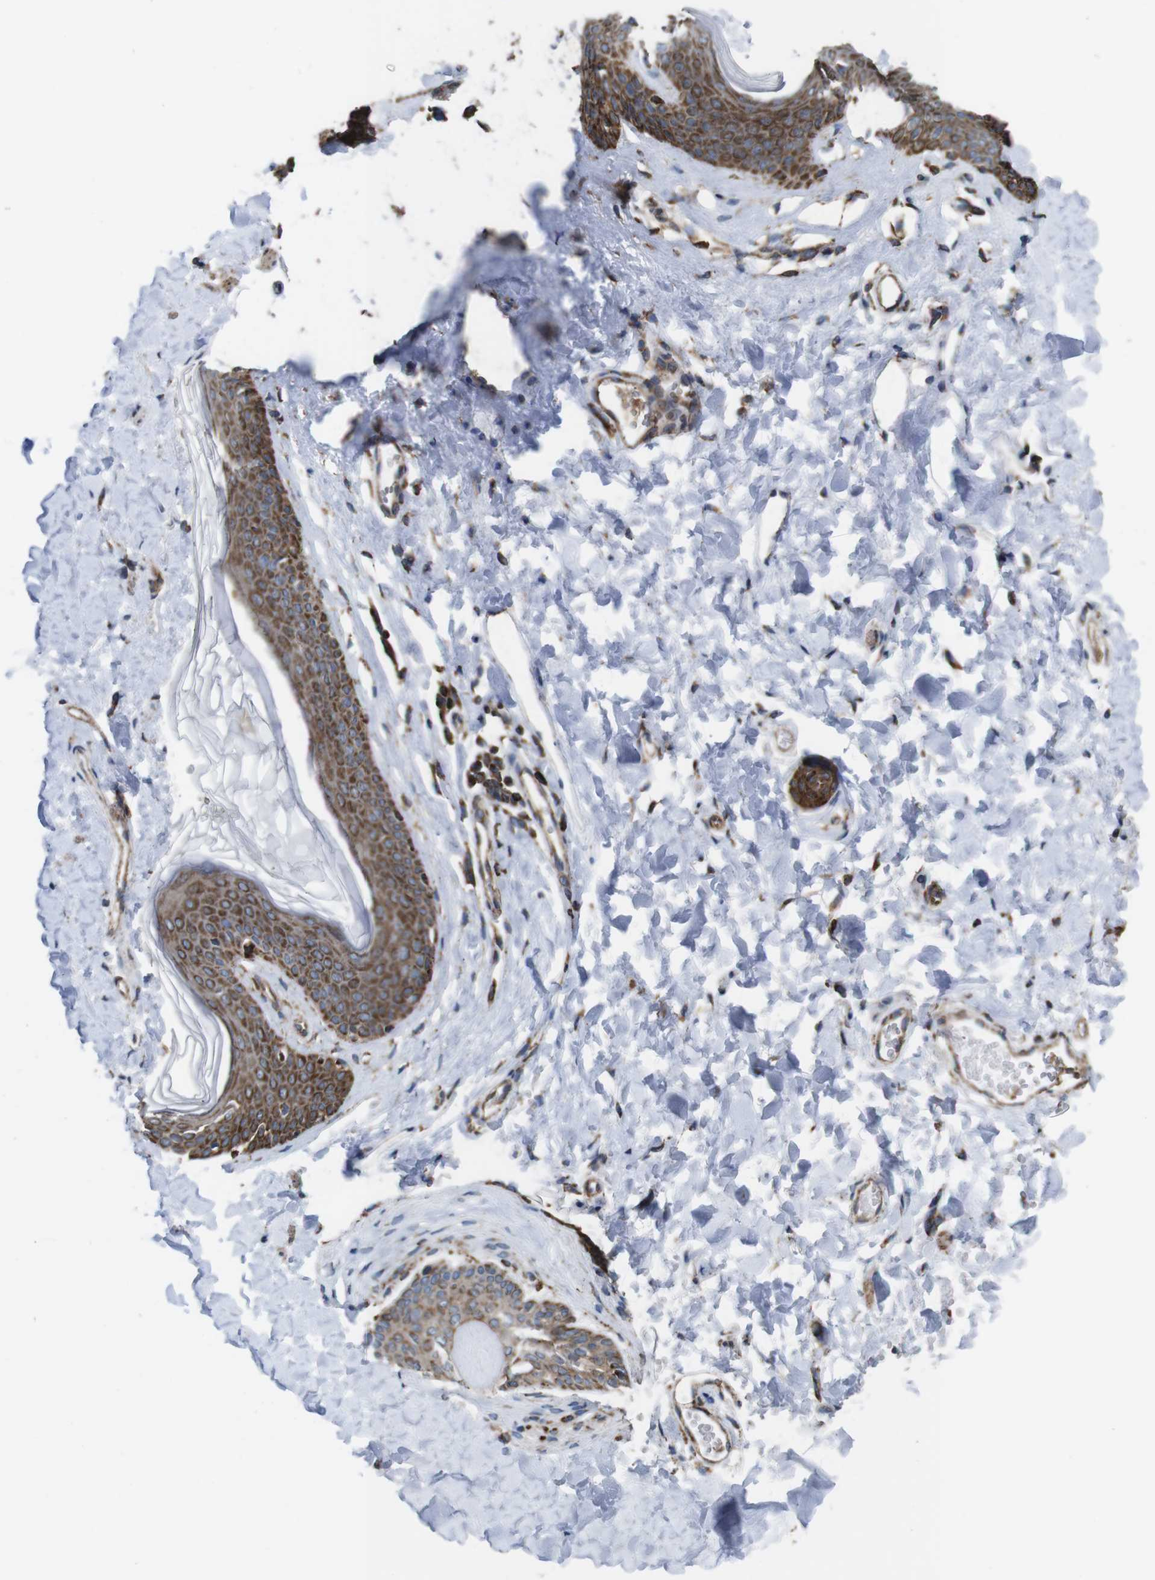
{"staining": {"intensity": "strong", "quantity": ">75%", "location": "cytoplasmic/membranous"}, "tissue": "skin", "cell_type": "Epidermal cells", "image_type": "normal", "snomed": [{"axis": "morphology", "description": "Normal tissue, NOS"}, {"axis": "morphology", "description": "Inflammation, NOS"}, {"axis": "topography", "description": "Vulva"}], "caption": "Strong cytoplasmic/membranous protein staining is appreciated in about >75% of epidermal cells in skin. (DAB (3,3'-diaminobenzidine) IHC with brightfield microscopy, high magnification).", "gene": "HK1", "patient": {"sex": "female", "age": 84}}